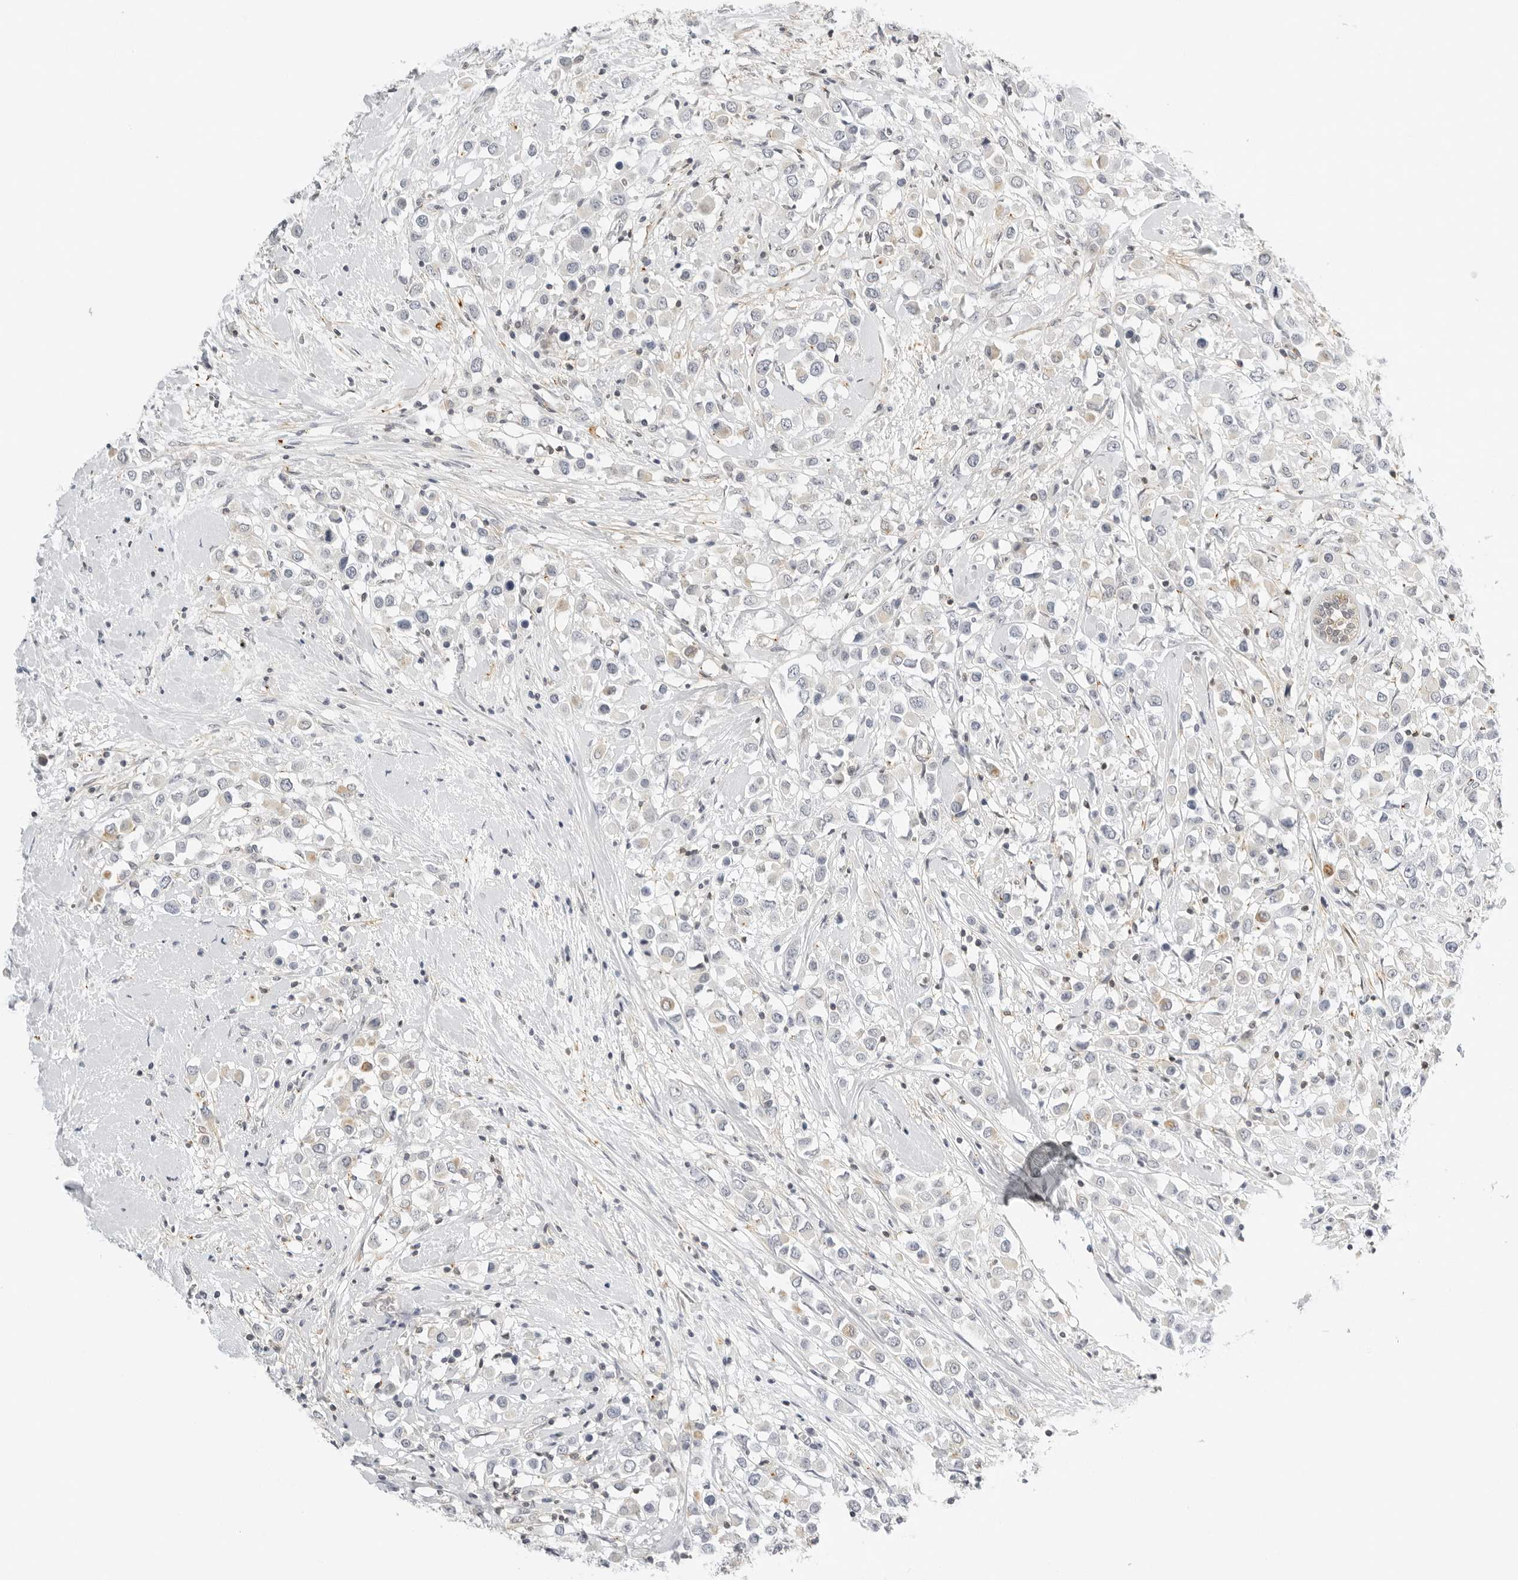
{"staining": {"intensity": "negative", "quantity": "none", "location": "none"}, "tissue": "breast cancer", "cell_type": "Tumor cells", "image_type": "cancer", "snomed": [{"axis": "morphology", "description": "Duct carcinoma"}, {"axis": "topography", "description": "Breast"}], "caption": "There is no significant positivity in tumor cells of breast cancer. (DAB immunohistochemistry with hematoxylin counter stain).", "gene": "OSCP1", "patient": {"sex": "female", "age": 61}}